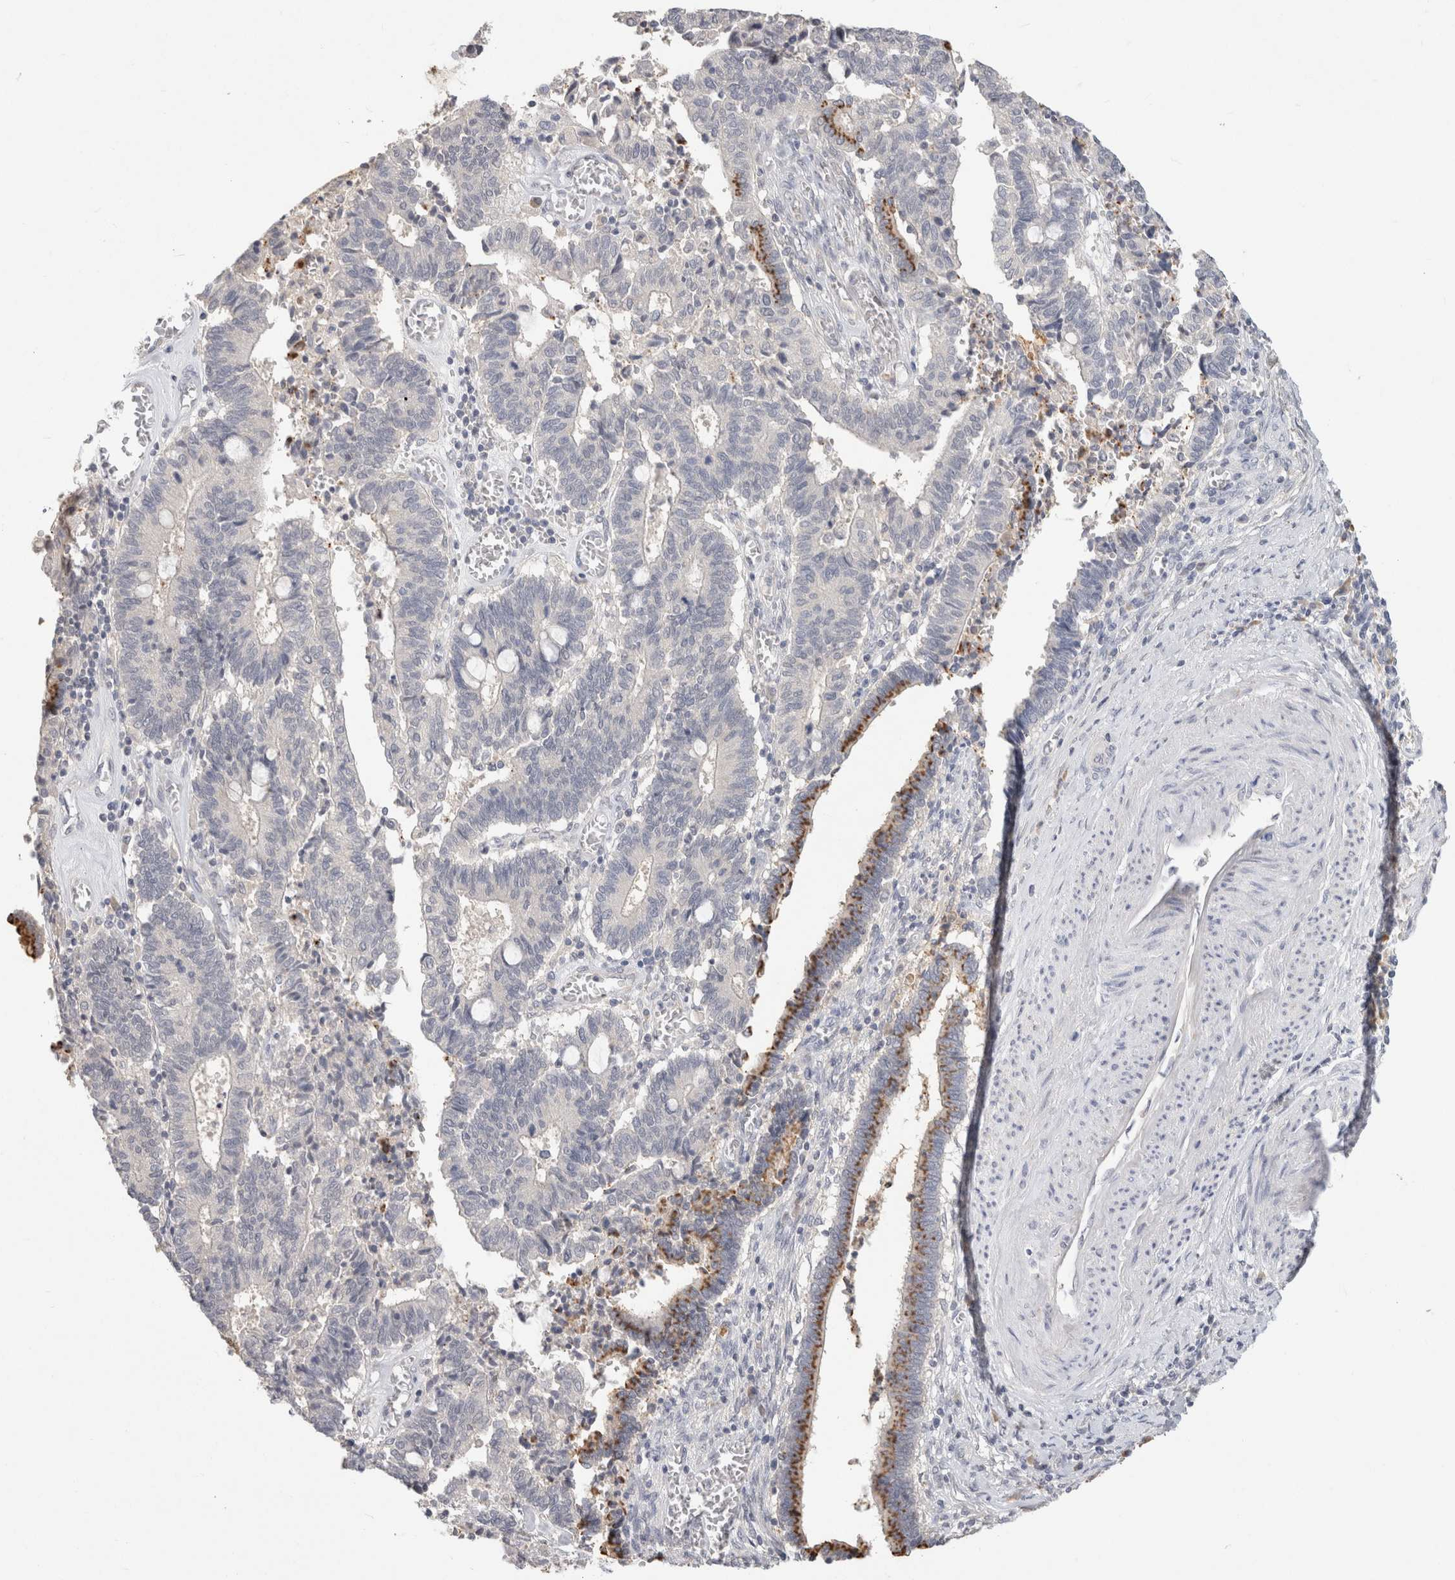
{"staining": {"intensity": "moderate", "quantity": "<25%", "location": "cytoplasmic/membranous"}, "tissue": "cervical cancer", "cell_type": "Tumor cells", "image_type": "cancer", "snomed": [{"axis": "morphology", "description": "Adenocarcinoma, NOS"}, {"axis": "topography", "description": "Cervix"}], "caption": "Human cervical cancer (adenocarcinoma) stained with a brown dye demonstrates moderate cytoplasmic/membranous positive staining in approximately <25% of tumor cells.", "gene": "CHRM4", "patient": {"sex": "female", "age": 44}}